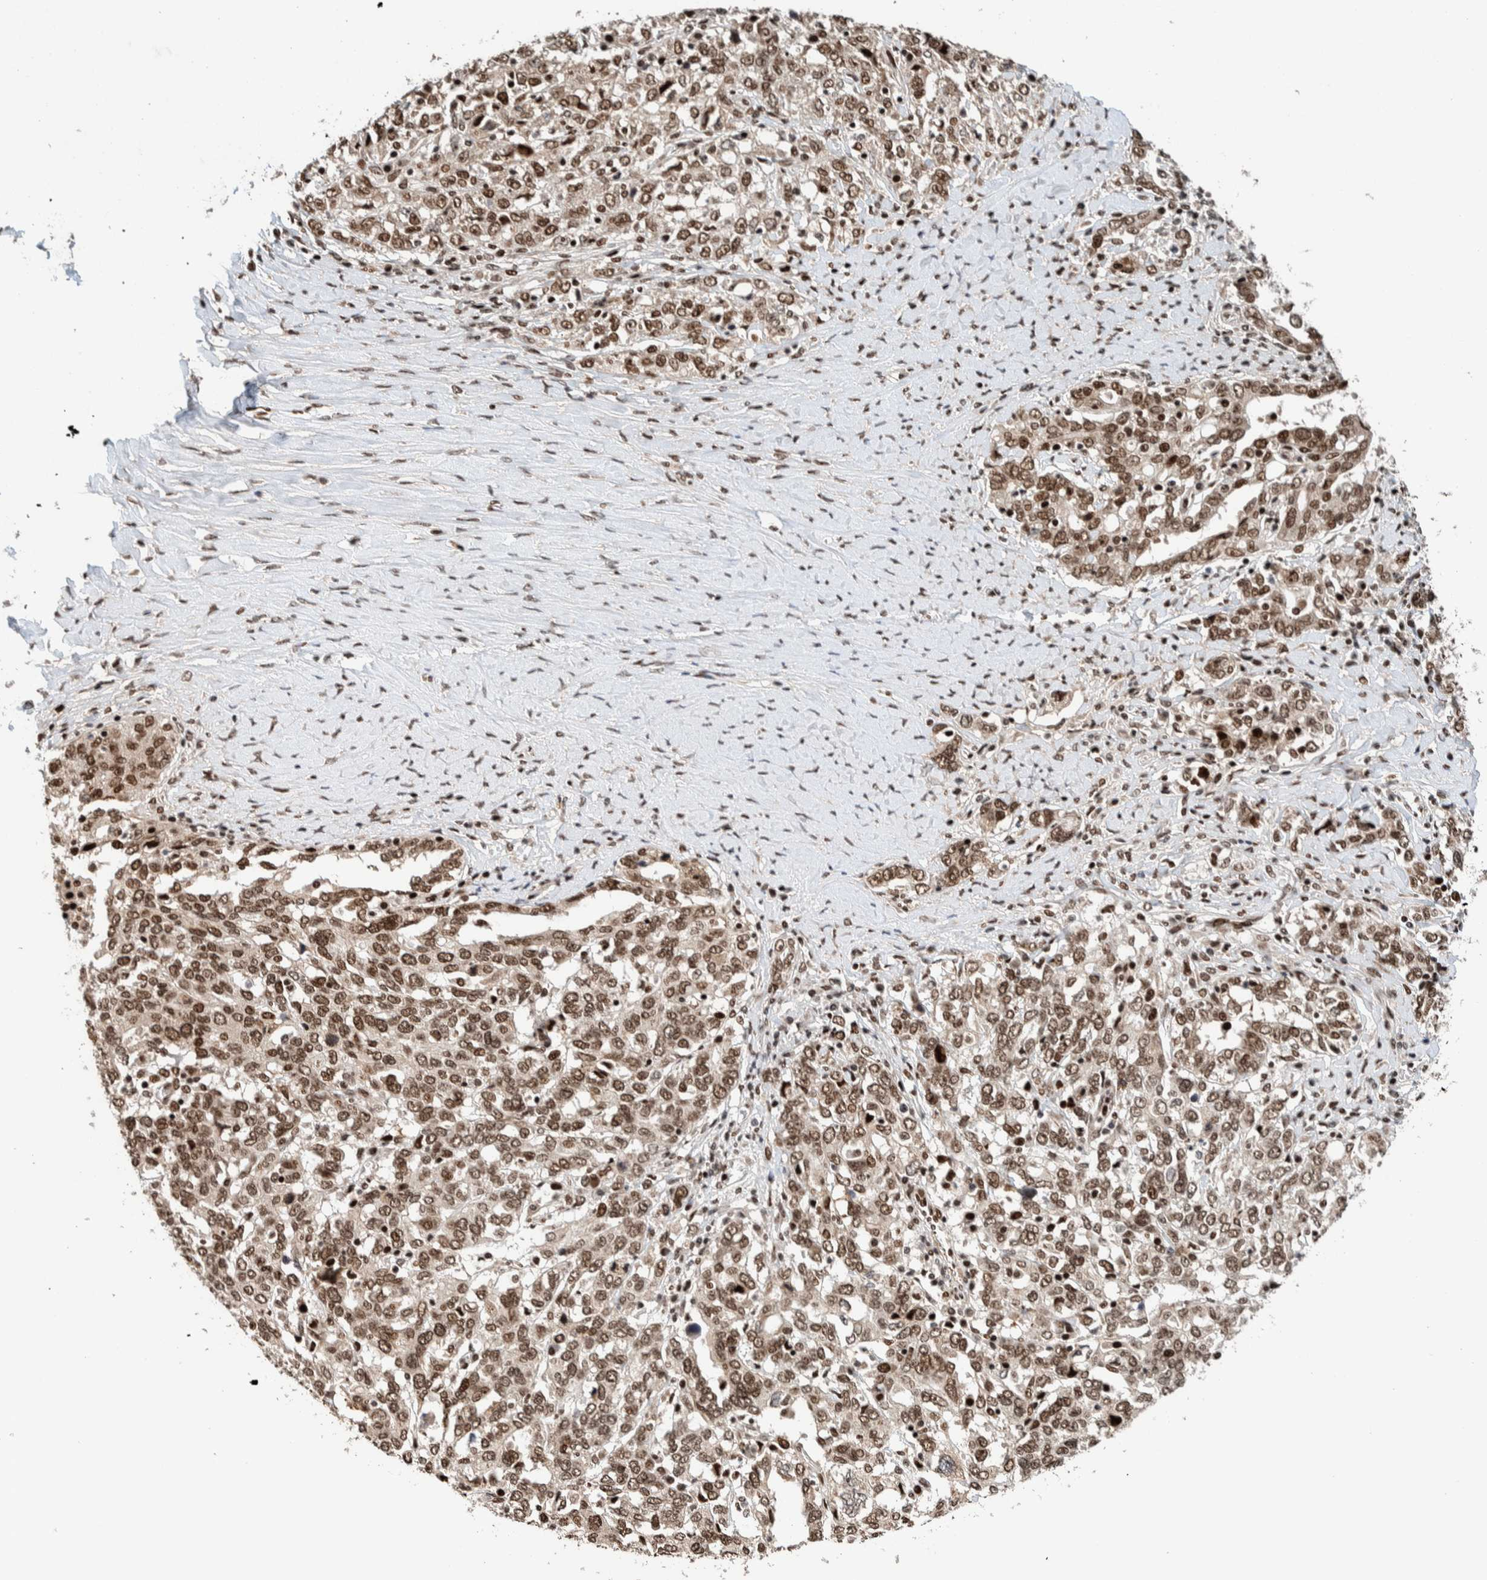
{"staining": {"intensity": "moderate", "quantity": ">75%", "location": "nuclear"}, "tissue": "ovarian cancer", "cell_type": "Tumor cells", "image_type": "cancer", "snomed": [{"axis": "morphology", "description": "Carcinoma, endometroid"}, {"axis": "topography", "description": "Ovary"}], "caption": "Protein analysis of ovarian endometroid carcinoma tissue exhibits moderate nuclear positivity in about >75% of tumor cells.", "gene": "CHD4", "patient": {"sex": "female", "age": 62}}